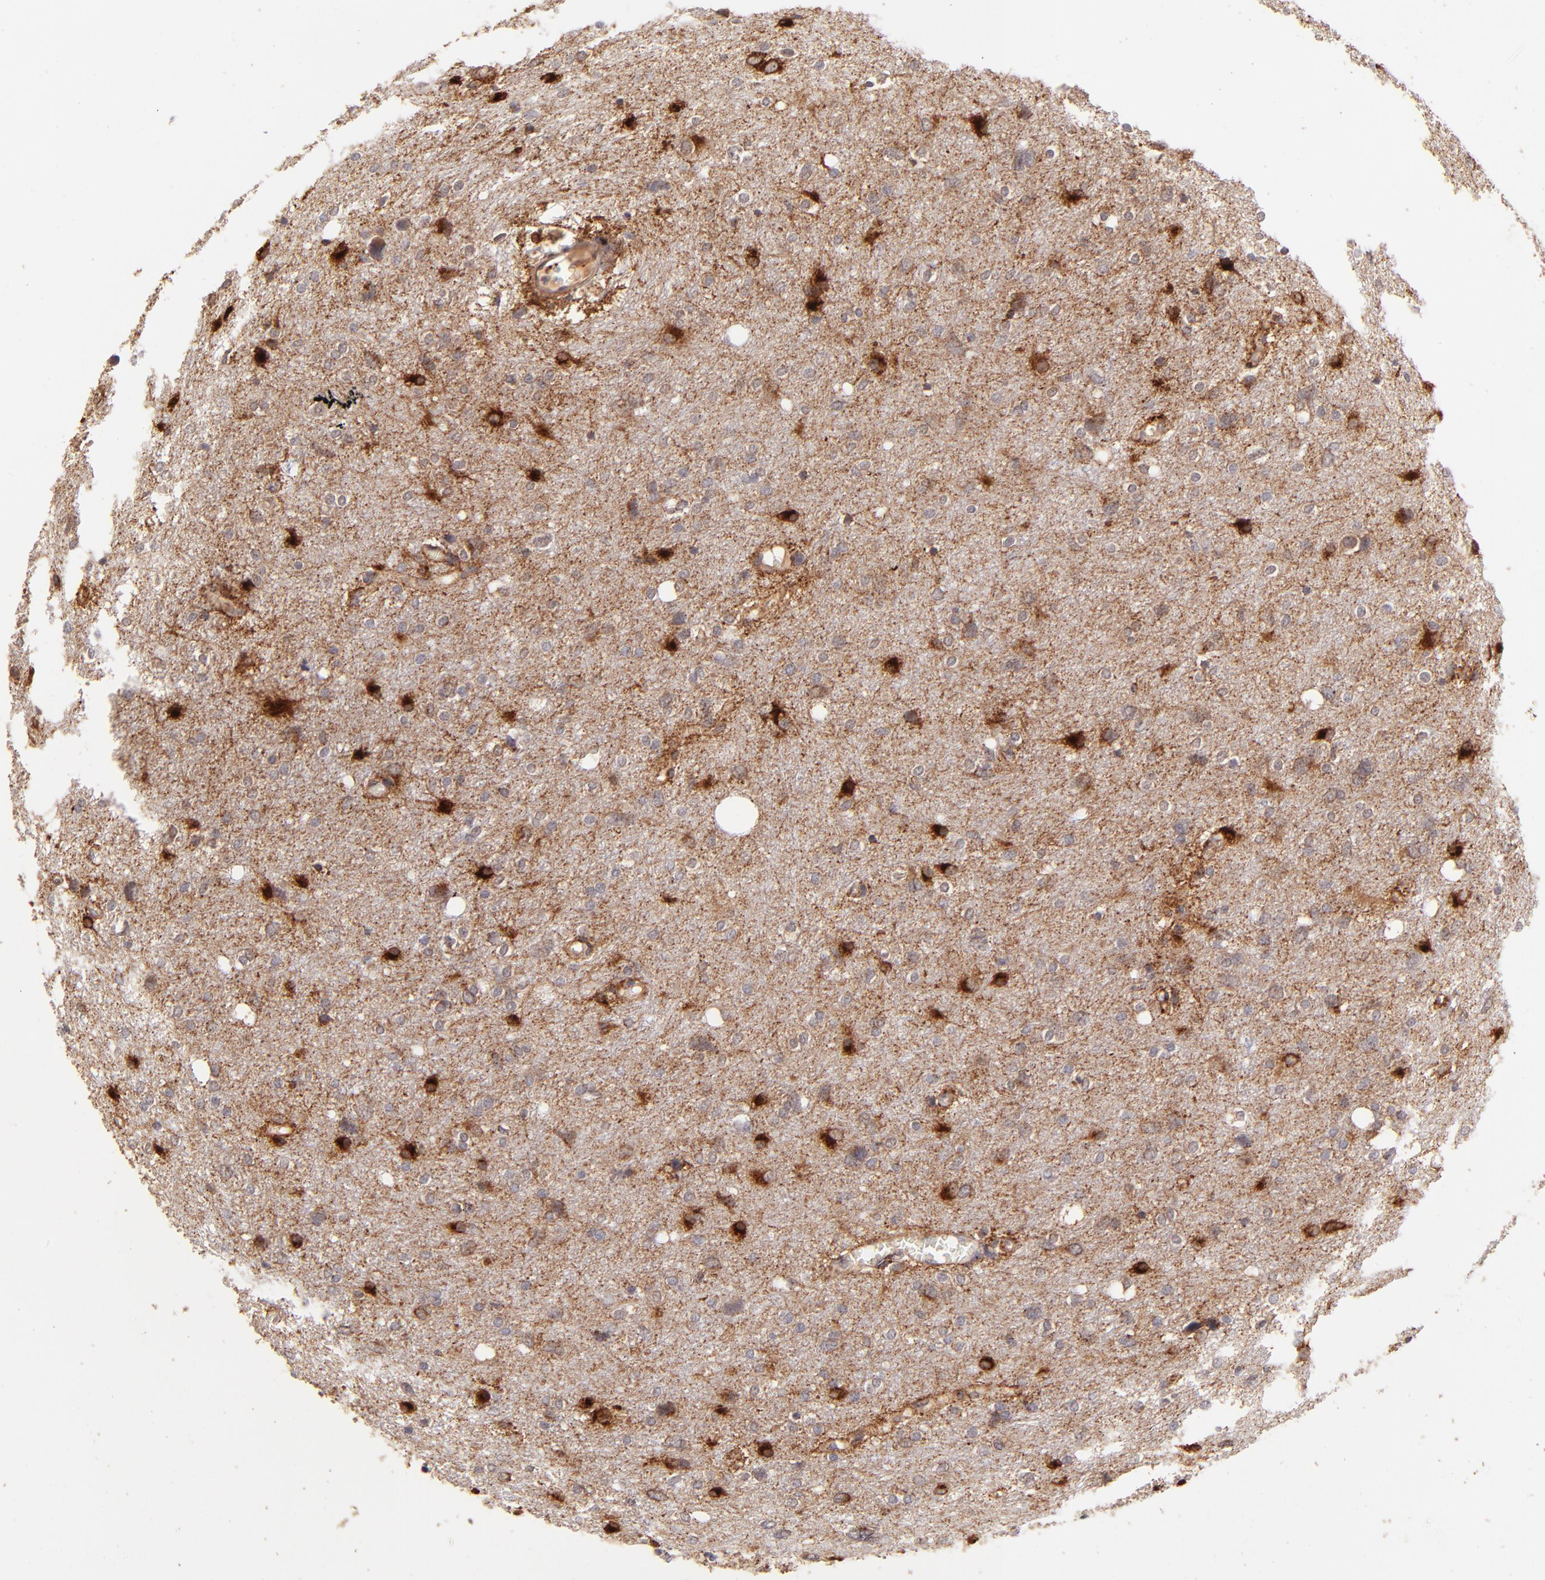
{"staining": {"intensity": "moderate", "quantity": "25%-75%", "location": "cytoplasmic/membranous"}, "tissue": "glioma", "cell_type": "Tumor cells", "image_type": "cancer", "snomed": [{"axis": "morphology", "description": "Glioma, malignant, High grade"}, {"axis": "topography", "description": "Brain"}], "caption": "A histopathology image showing moderate cytoplasmic/membranous staining in approximately 25%-75% of tumor cells in malignant glioma (high-grade), as visualized by brown immunohistochemical staining.", "gene": "SPARC", "patient": {"sex": "female", "age": 59}}